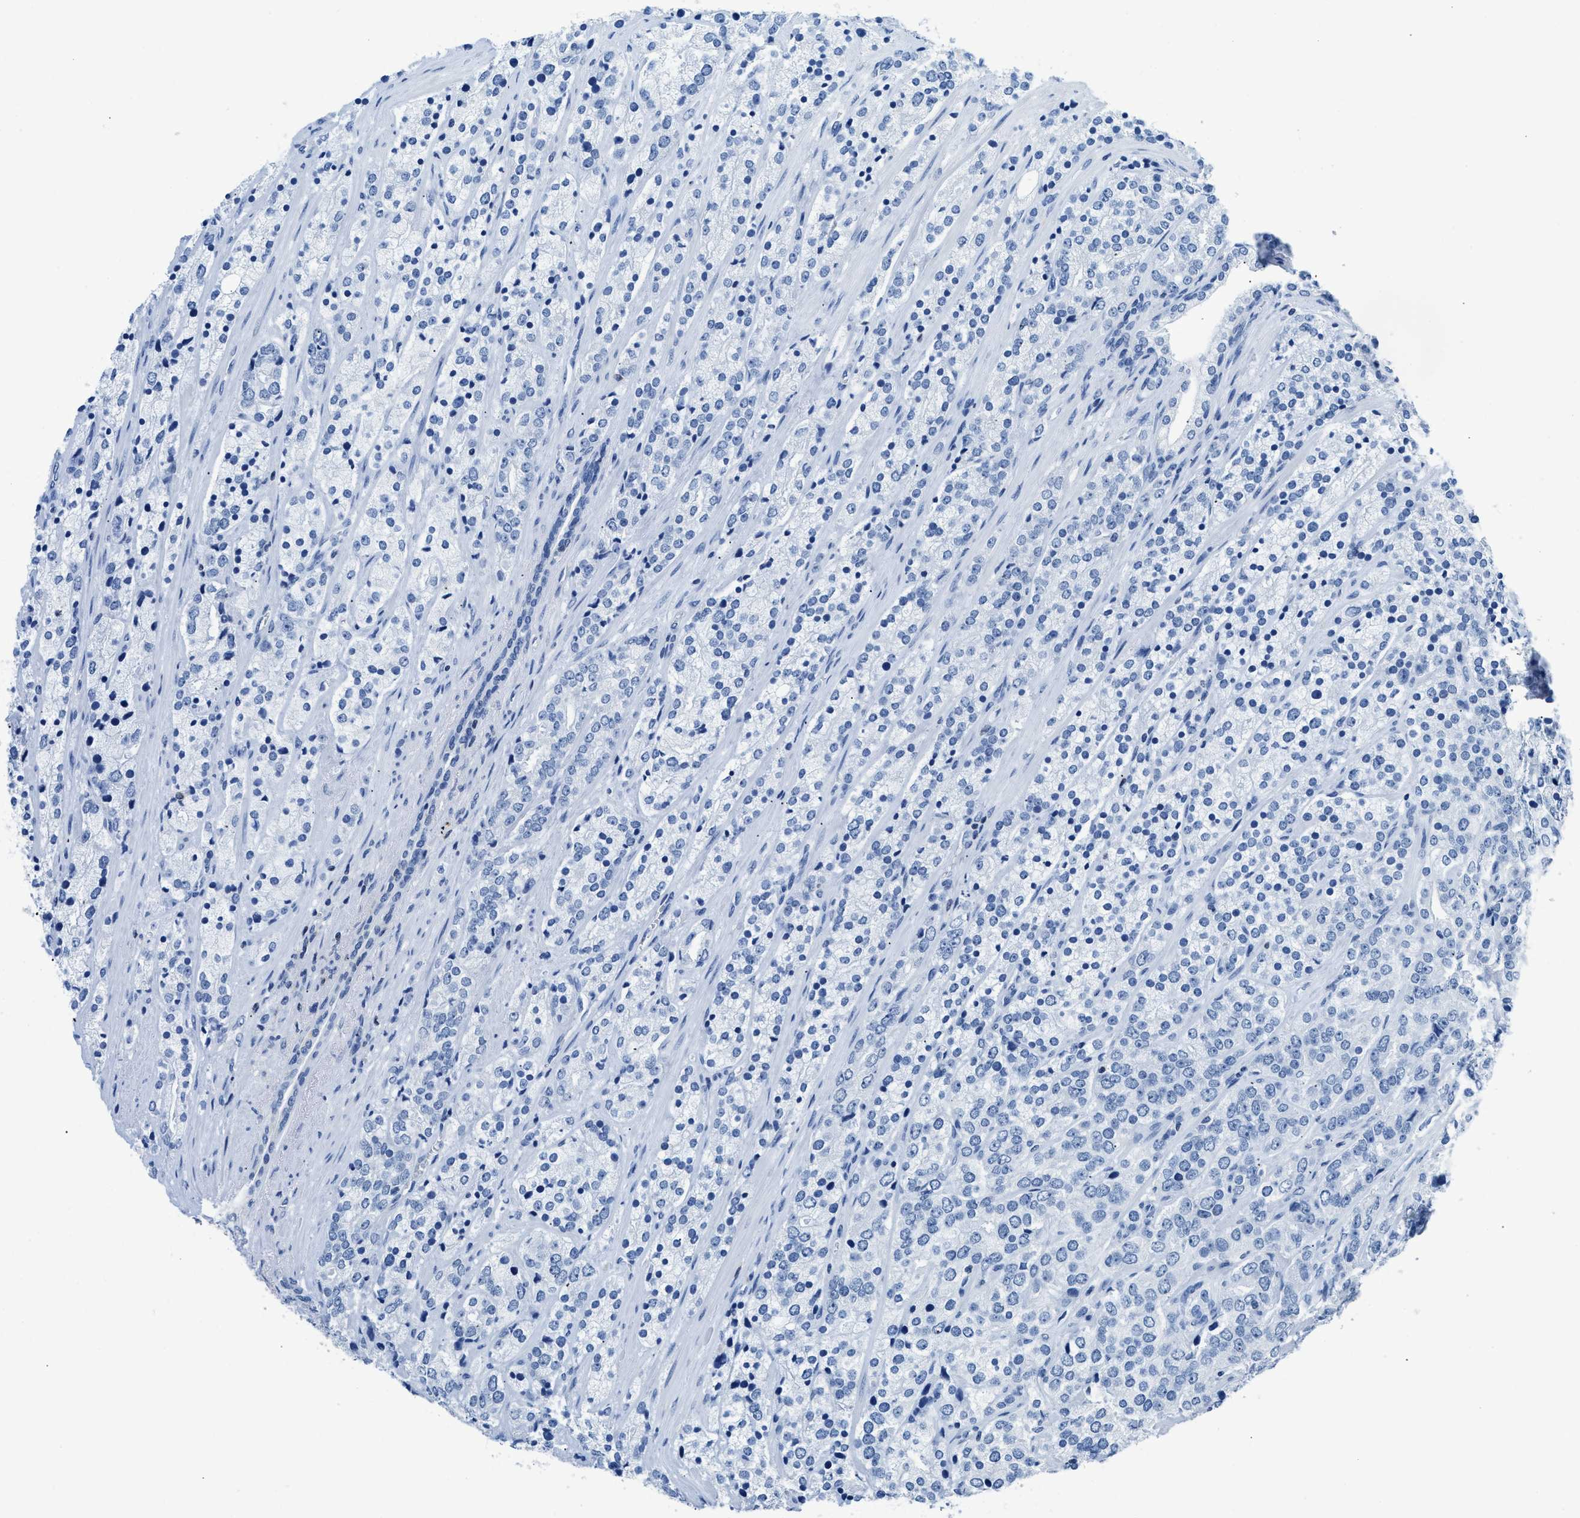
{"staining": {"intensity": "negative", "quantity": "none", "location": "none"}, "tissue": "prostate cancer", "cell_type": "Tumor cells", "image_type": "cancer", "snomed": [{"axis": "morphology", "description": "Adenocarcinoma, High grade"}, {"axis": "topography", "description": "Prostate"}], "caption": "A photomicrograph of prostate cancer stained for a protein displays no brown staining in tumor cells. The staining was performed using DAB (3,3'-diaminobenzidine) to visualize the protein expression in brown, while the nuclei were stained in blue with hematoxylin (Magnification: 20x).", "gene": "NFATC2", "patient": {"sex": "male", "age": 71}}